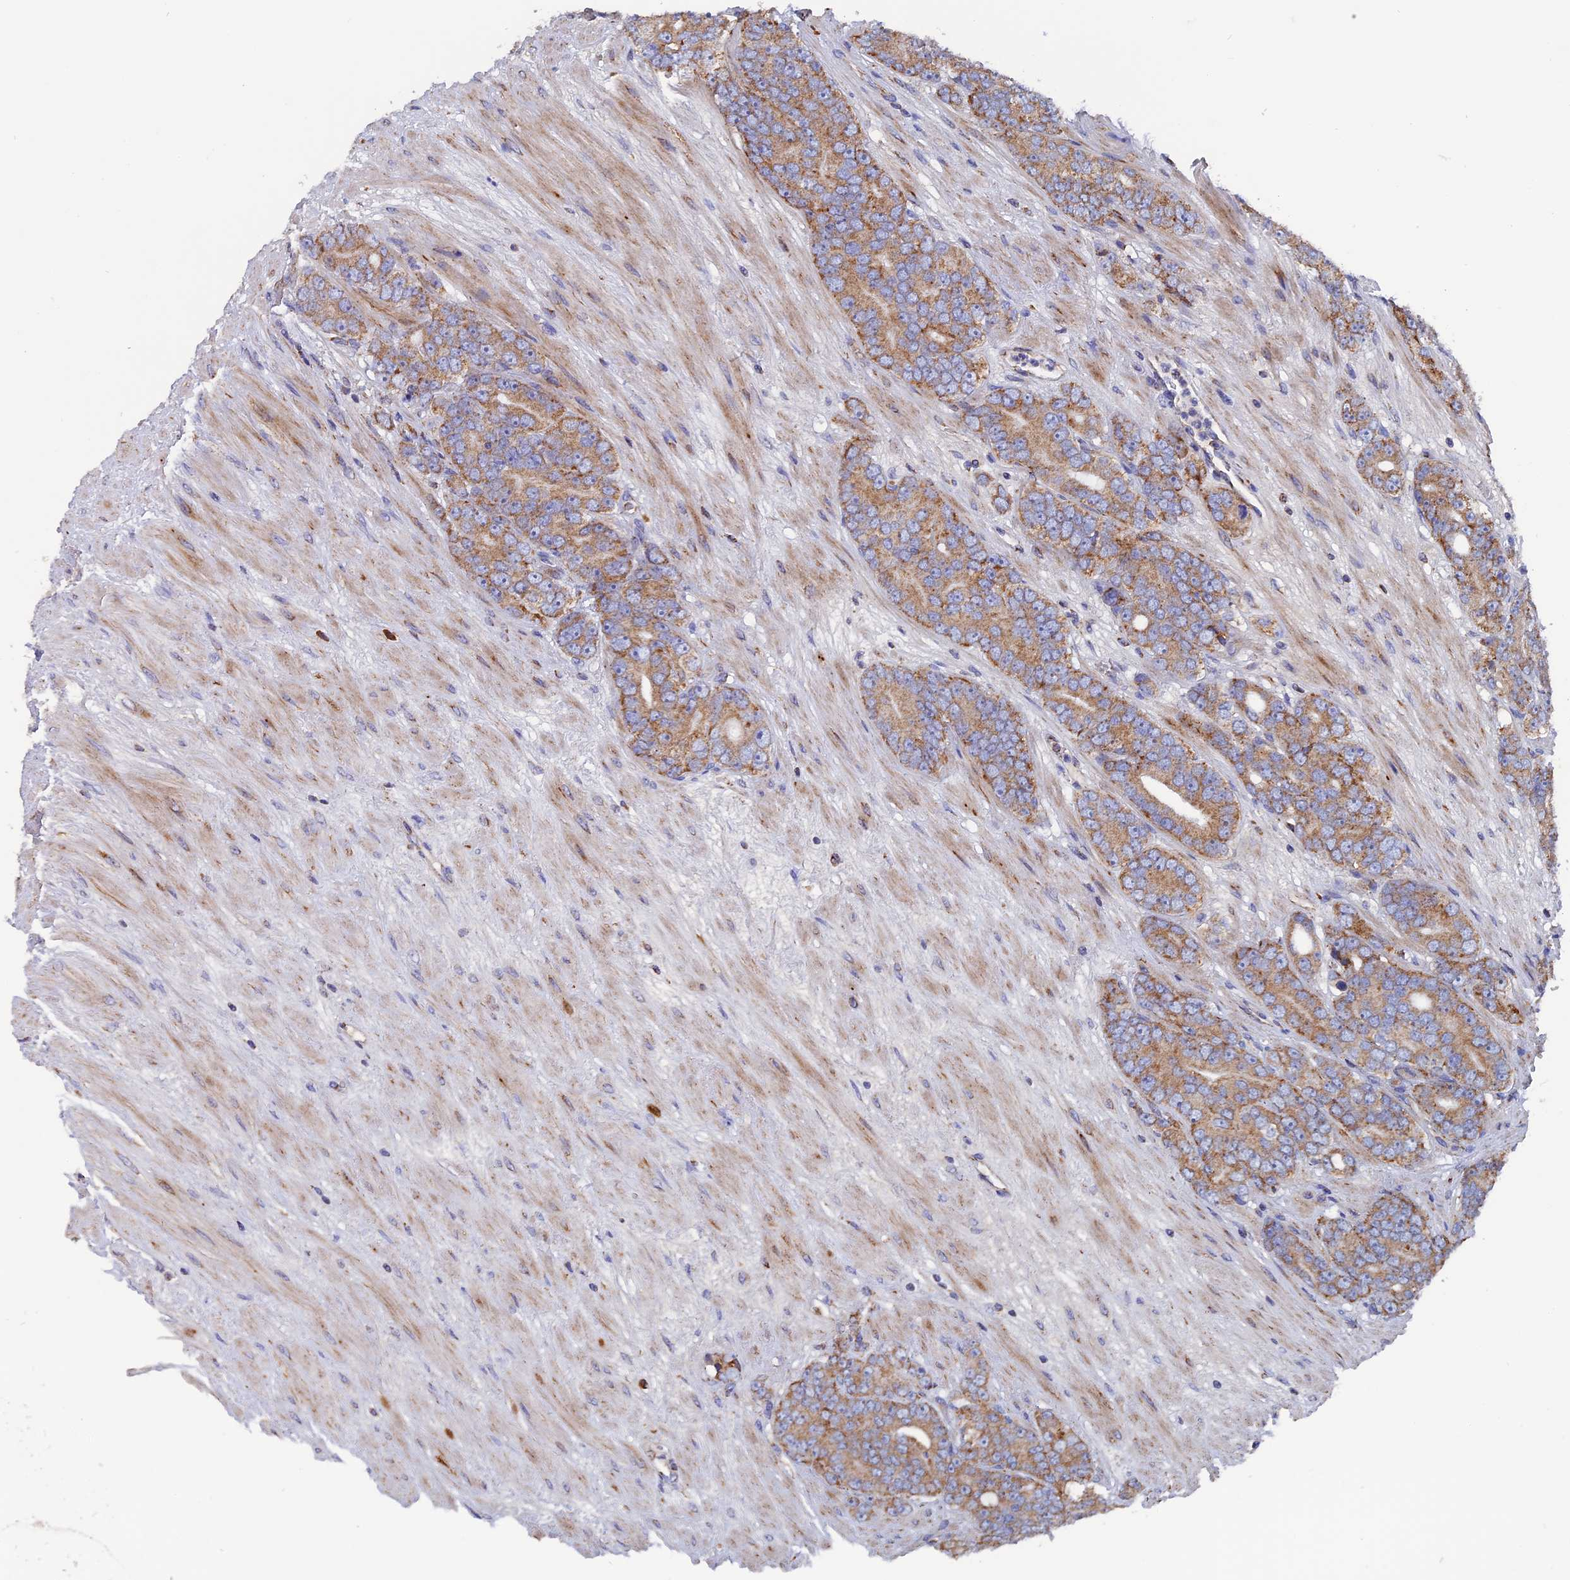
{"staining": {"intensity": "moderate", "quantity": ">75%", "location": "cytoplasmic/membranous"}, "tissue": "prostate cancer", "cell_type": "Tumor cells", "image_type": "cancer", "snomed": [{"axis": "morphology", "description": "Adenocarcinoma, High grade"}, {"axis": "topography", "description": "Prostate"}], "caption": "About >75% of tumor cells in human prostate high-grade adenocarcinoma demonstrate moderate cytoplasmic/membranous protein staining as visualized by brown immunohistochemical staining.", "gene": "TGFA", "patient": {"sex": "male", "age": 64}}